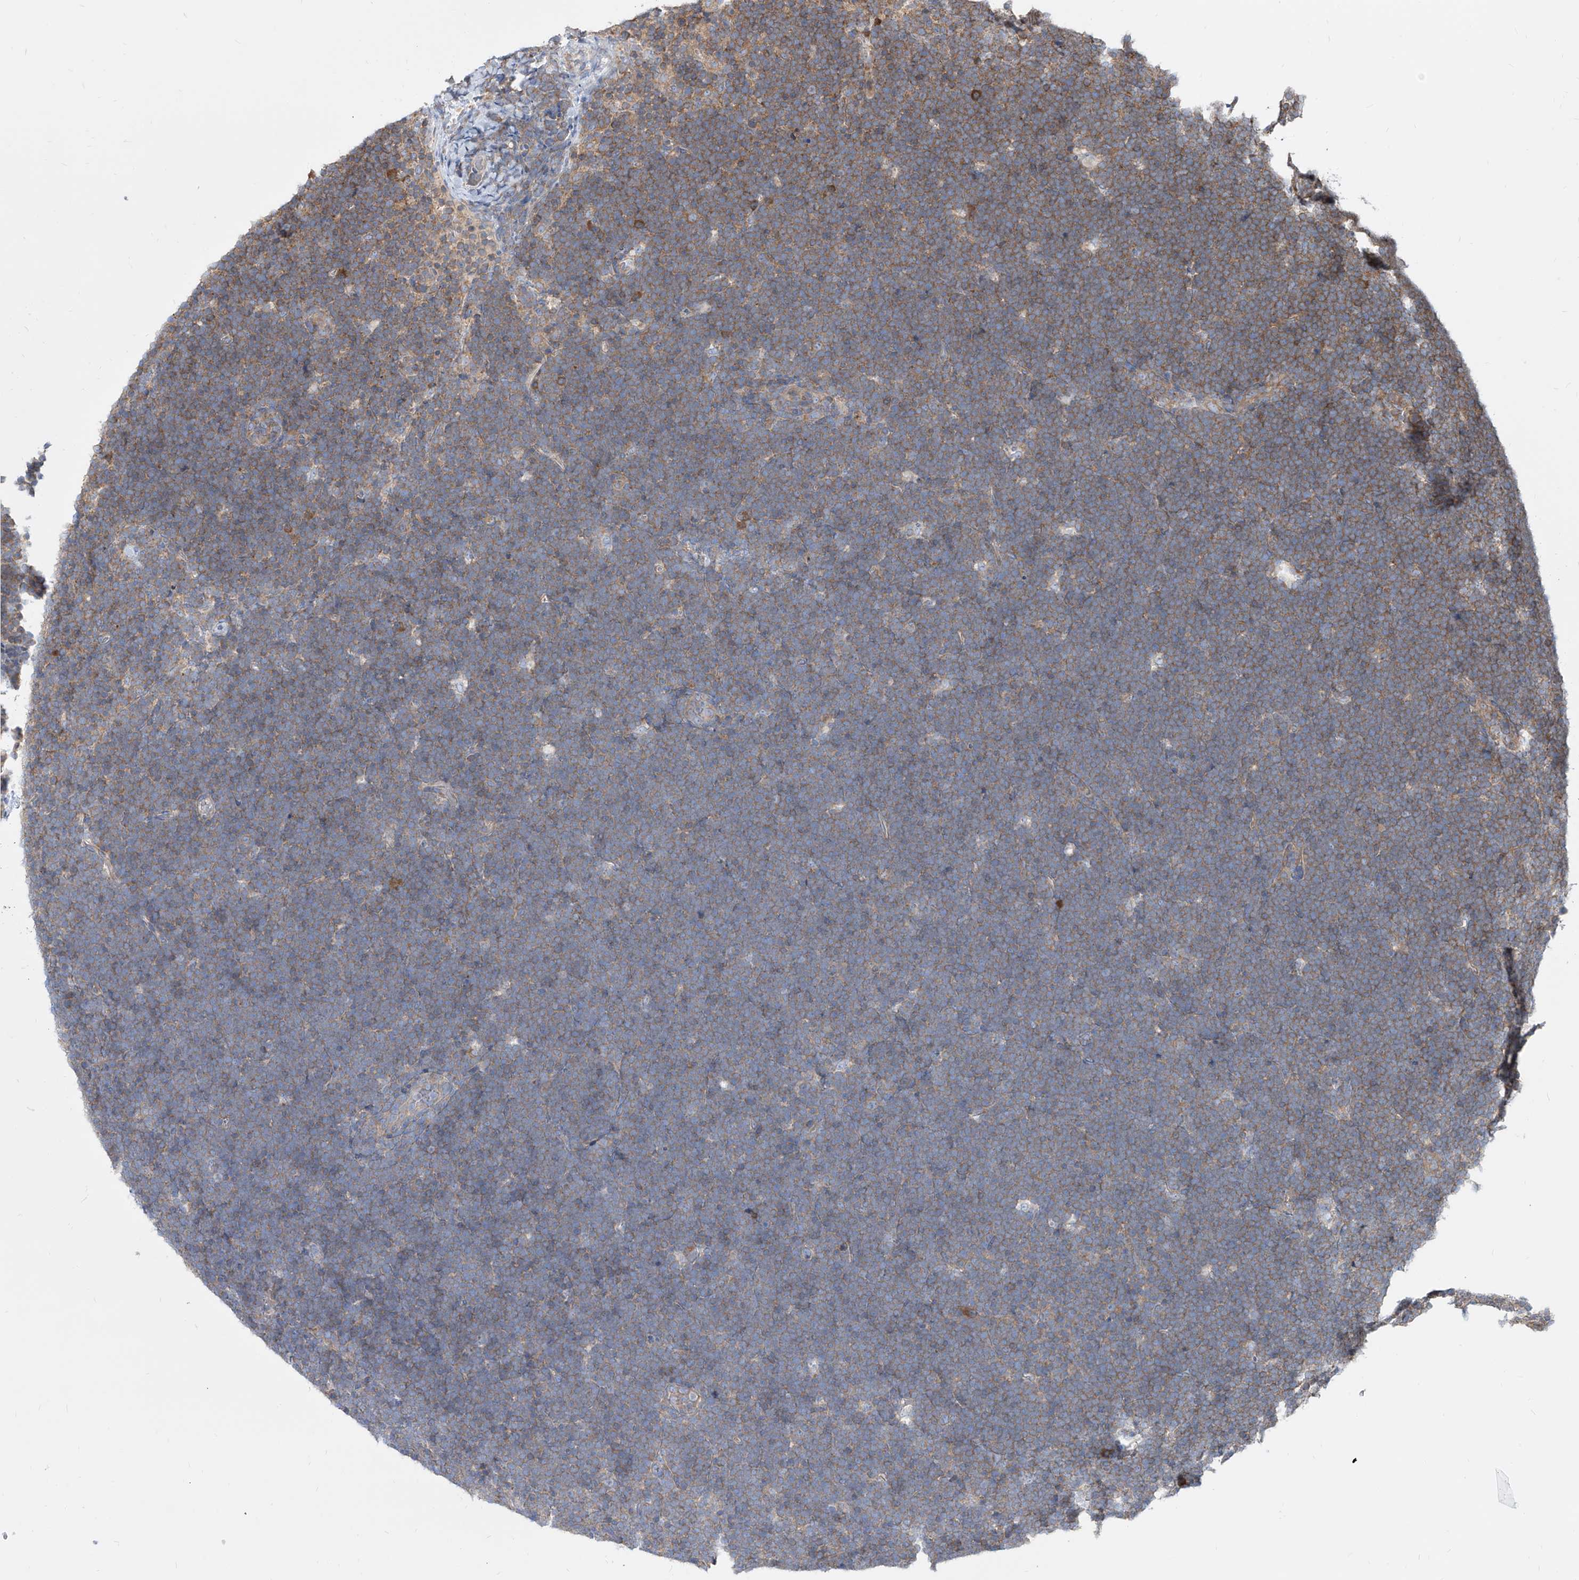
{"staining": {"intensity": "moderate", "quantity": "25%-75%", "location": "cytoplasmic/membranous"}, "tissue": "lymphoma", "cell_type": "Tumor cells", "image_type": "cancer", "snomed": [{"axis": "morphology", "description": "Malignant lymphoma, non-Hodgkin's type, High grade"}, {"axis": "topography", "description": "Lymph node"}], "caption": "Tumor cells demonstrate medium levels of moderate cytoplasmic/membranous expression in about 25%-75% of cells in lymphoma.", "gene": "FAM83B", "patient": {"sex": "male", "age": 13}}